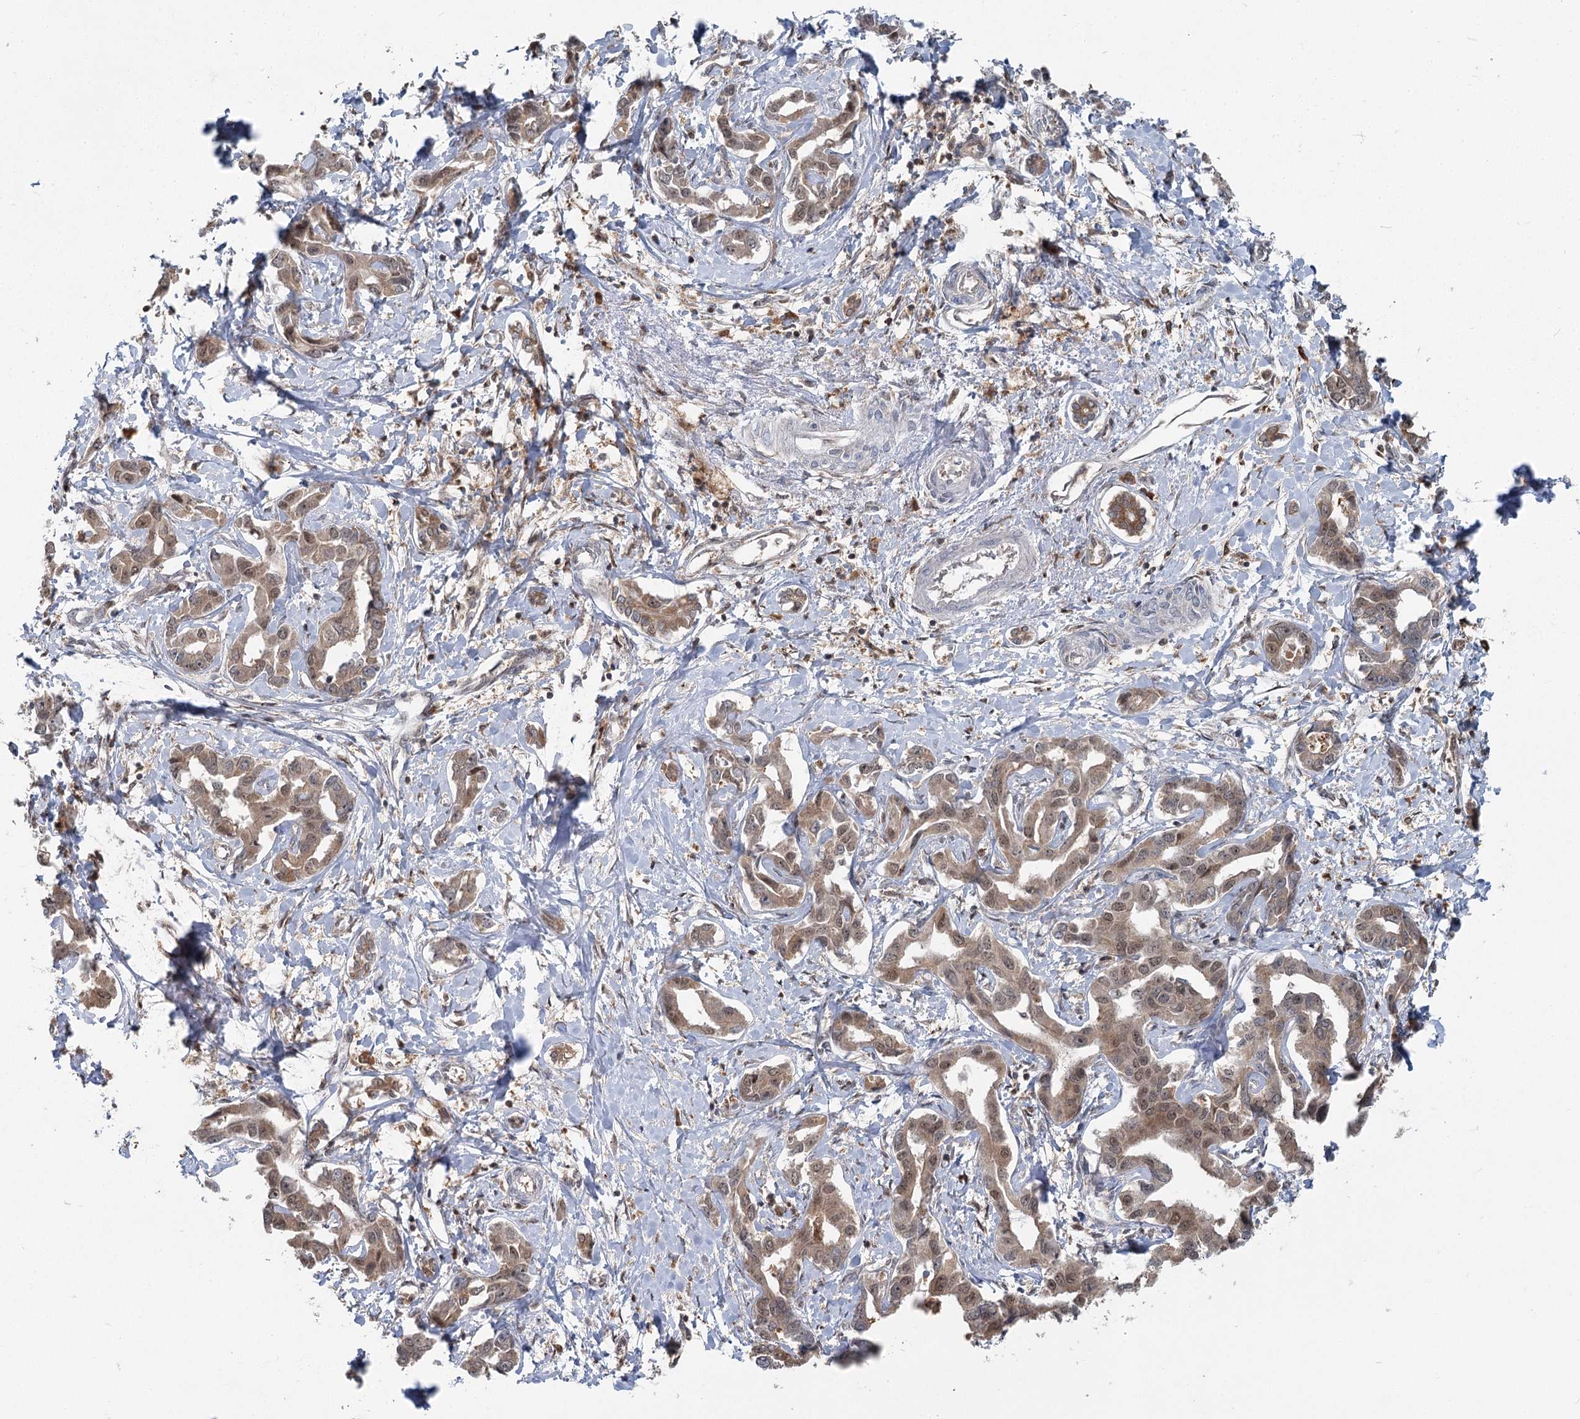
{"staining": {"intensity": "moderate", "quantity": ">75%", "location": "cytoplasmic/membranous,nuclear"}, "tissue": "liver cancer", "cell_type": "Tumor cells", "image_type": "cancer", "snomed": [{"axis": "morphology", "description": "Cholangiocarcinoma"}, {"axis": "topography", "description": "Liver"}], "caption": "Immunohistochemical staining of human liver cancer (cholangiocarcinoma) displays moderate cytoplasmic/membranous and nuclear protein positivity in approximately >75% of tumor cells.", "gene": "THNSL1", "patient": {"sex": "male", "age": 59}}